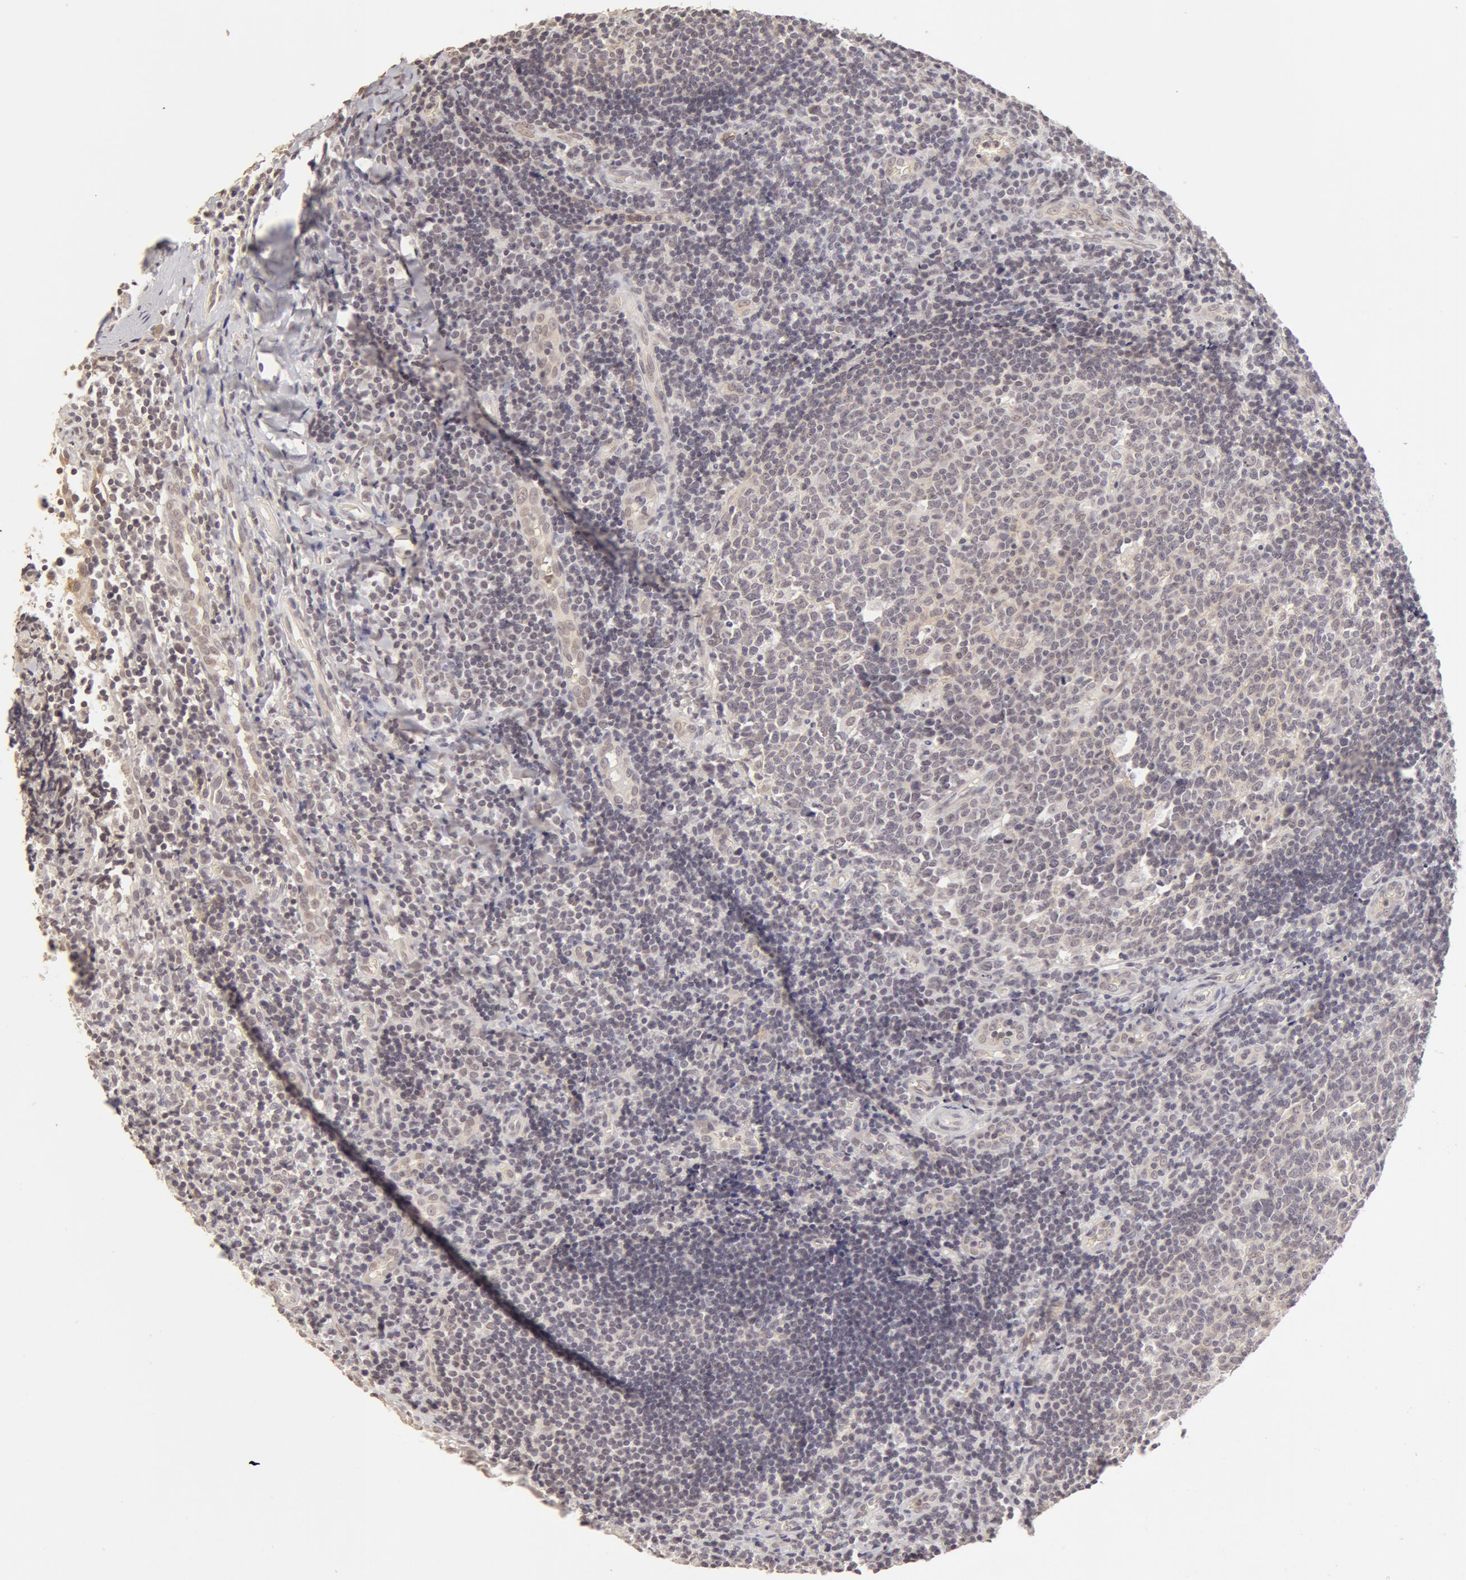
{"staining": {"intensity": "negative", "quantity": "none", "location": "none"}, "tissue": "tonsil", "cell_type": "Germinal center cells", "image_type": "normal", "snomed": [{"axis": "morphology", "description": "Normal tissue, NOS"}, {"axis": "topography", "description": "Tonsil"}], "caption": "Immunohistochemistry of unremarkable human tonsil shows no positivity in germinal center cells. Brightfield microscopy of immunohistochemistry stained with DAB (brown) and hematoxylin (blue), captured at high magnification.", "gene": "ADAM10", "patient": {"sex": "female", "age": 41}}